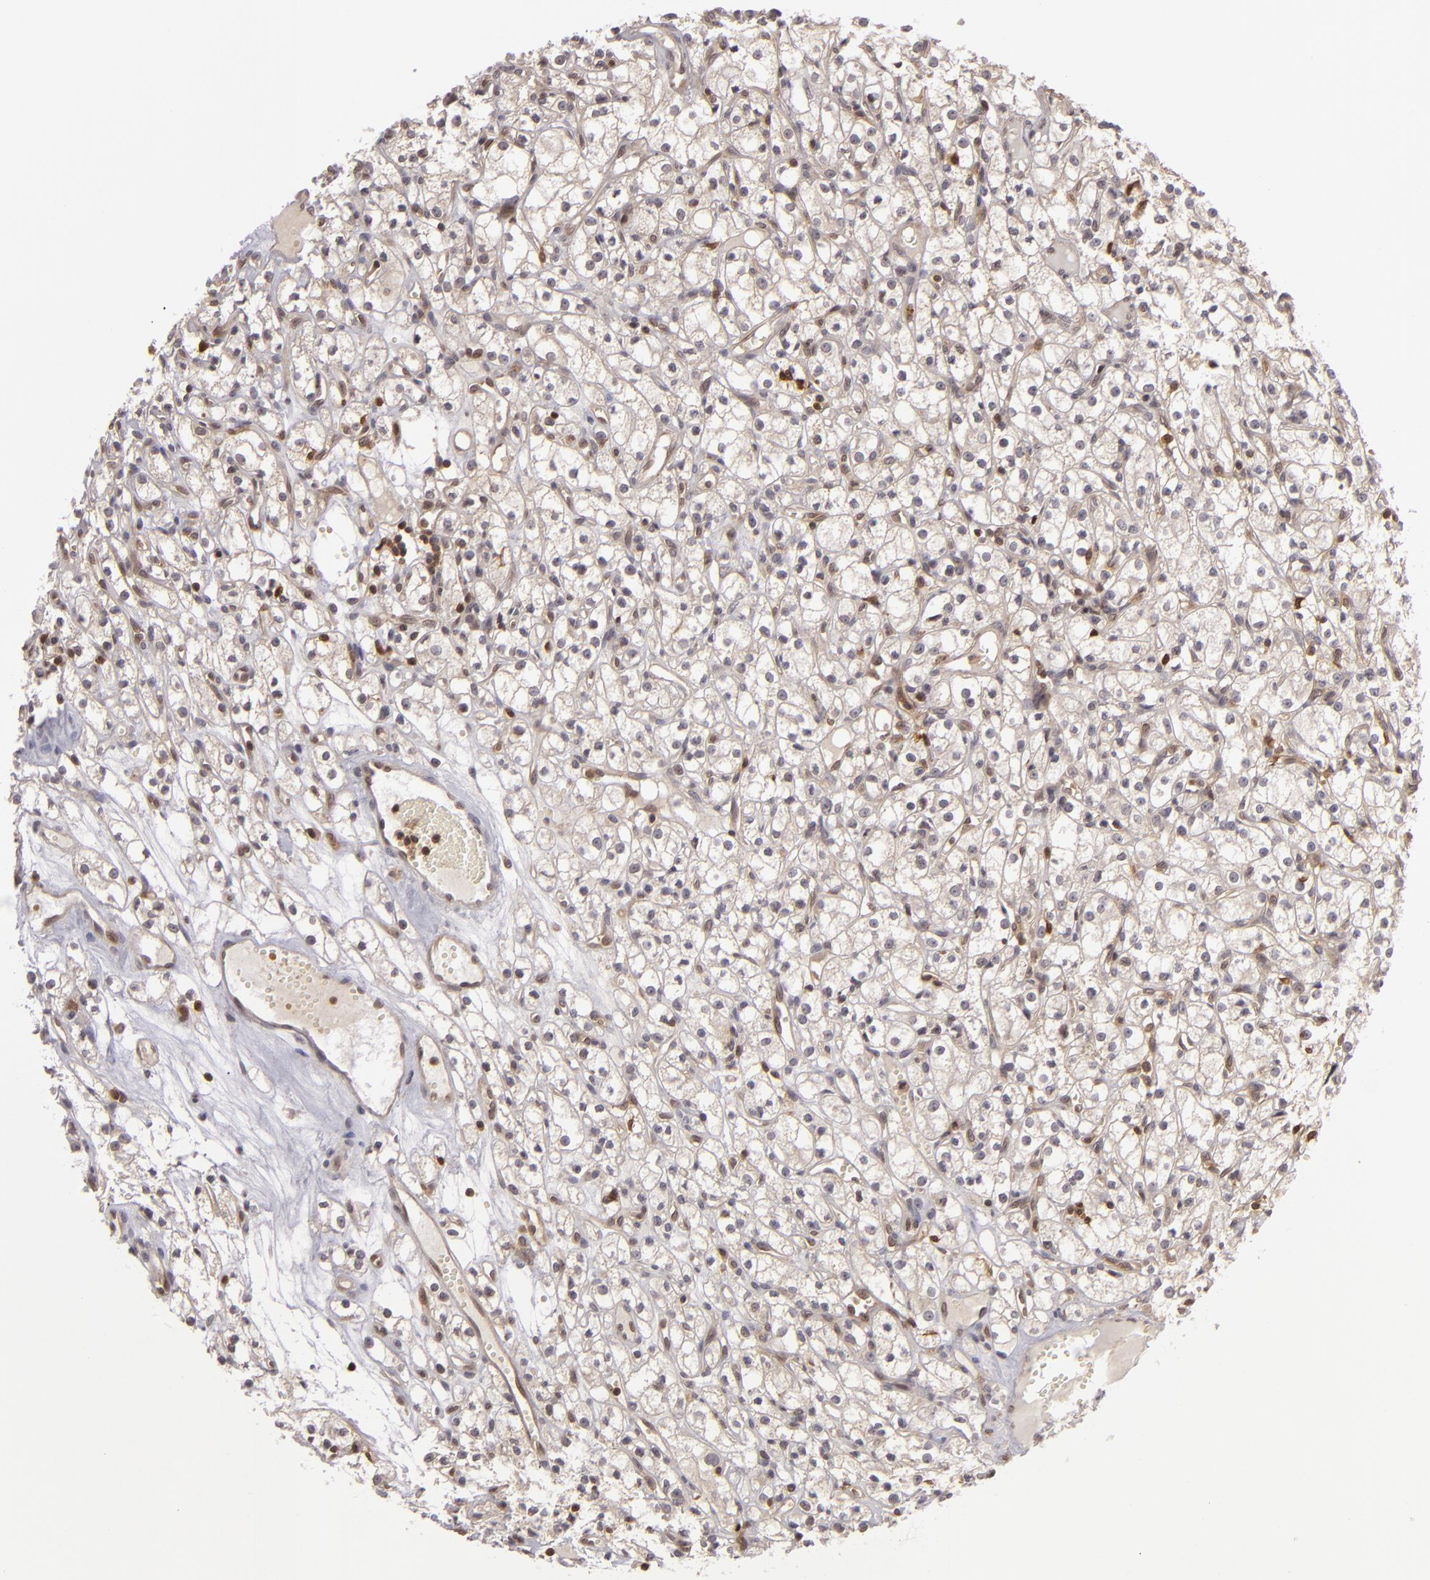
{"staining": {"intensity": "weak", "quantity": "25%-75%", "location": "cytoplasmic/membranous"}, "tissue": "renal cancer", "cell_type": "Tumor cells", "image_type": "cancer", "snomed": [{"axis": "morphology", "description": "Adenocarcinoma, NOS"}, {"axis": "topography", "description": "Kidney"}], "caption": "An immunohistochemistry (IHC) photomicrograph of tumor tissue is shown. Protein staining in brown labels weak cytoplasmic/membranous positivity in renal cancer within tumor cells.", "gene": "ZBTB33", "patient": {"sex": "male", "age": 61}}